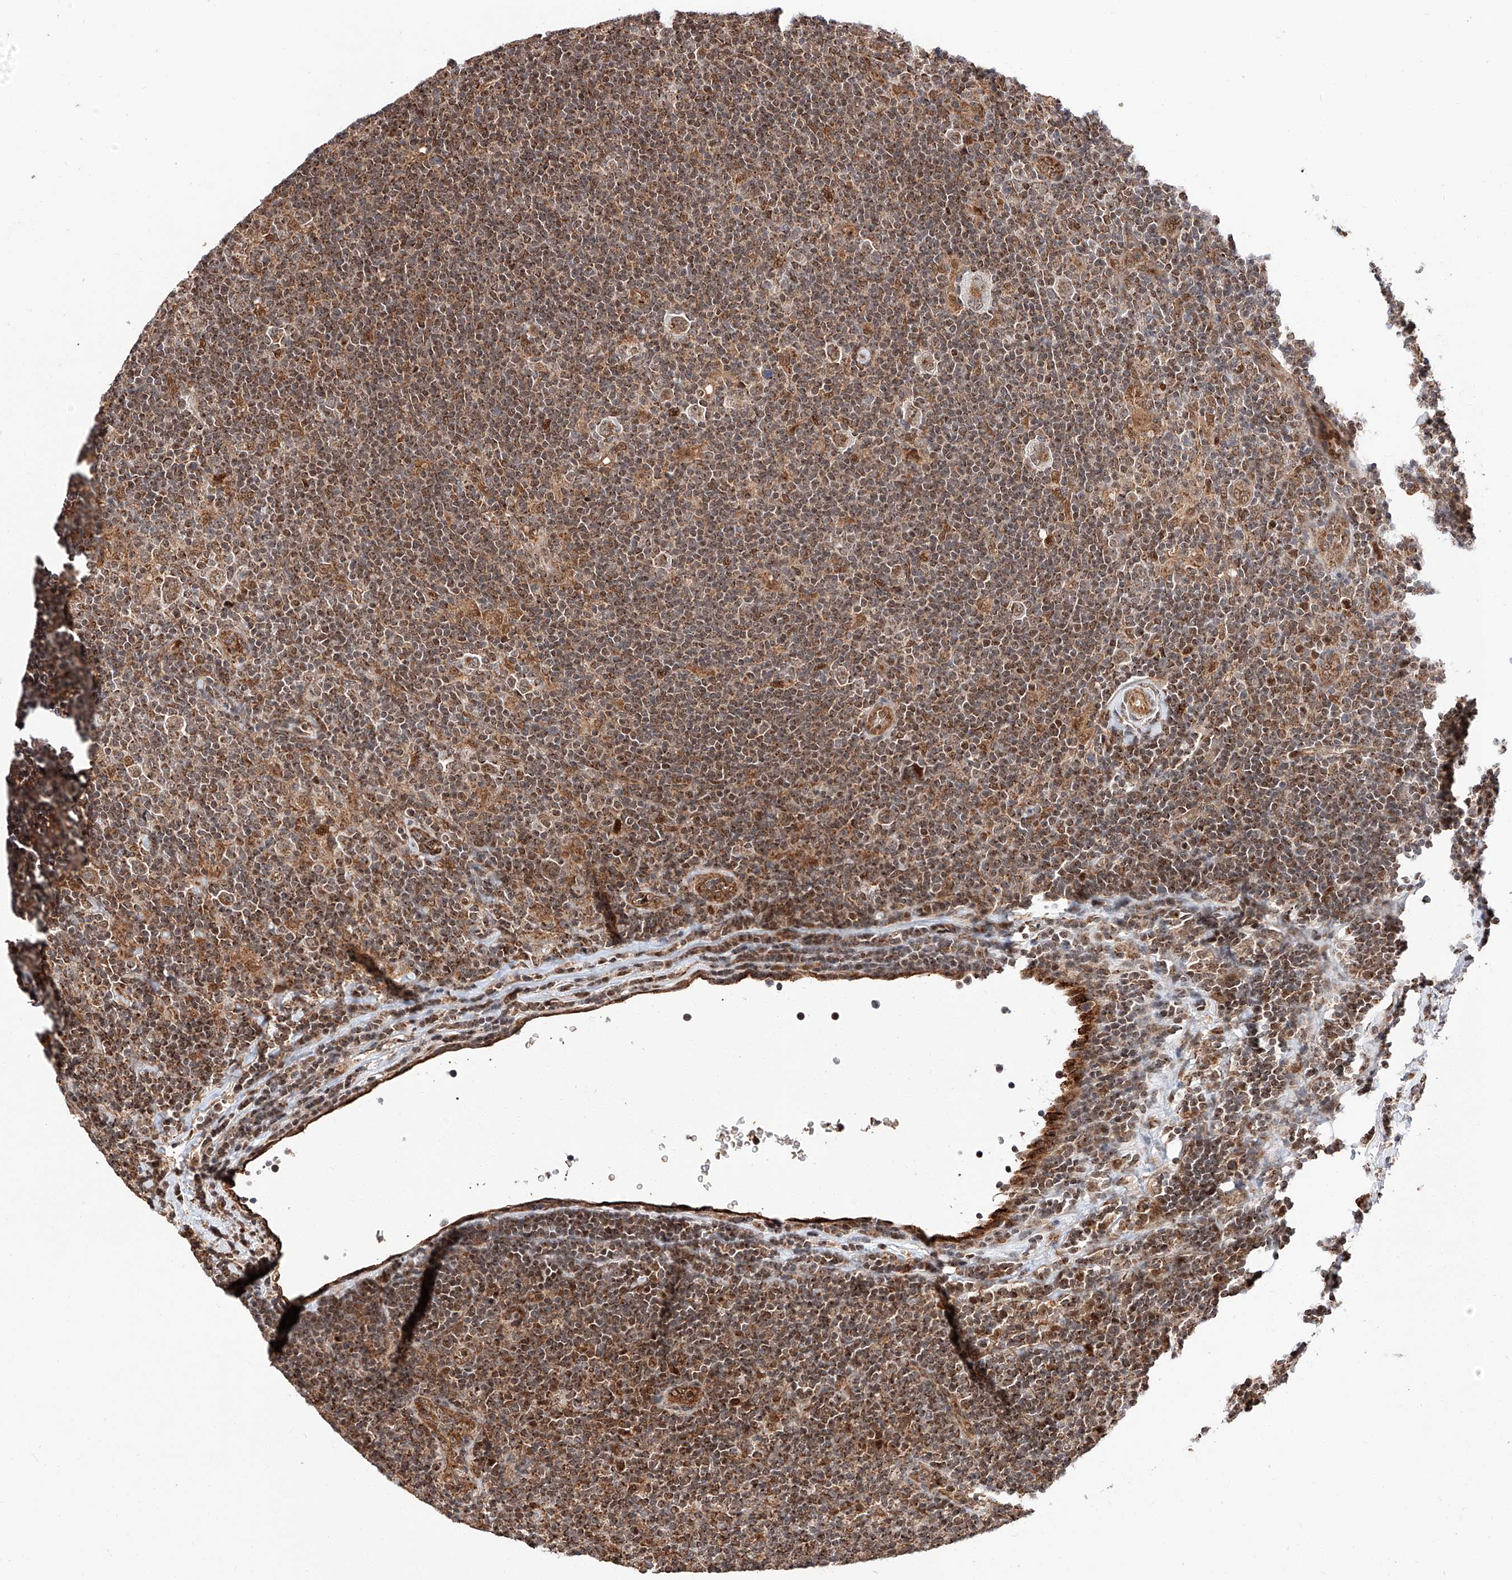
{"staining": {"intensity": "moderate", "quantity": ">75%", "location": "cytoplasmic/membranous,nuclear"}, "tissue": "lymphoma", "cell_type": "Tumor cells", "image_type": "cancer", "snomed": [{"axis": "morphology", "description": "Hodgkin's disease, NOS"}, {"axis": "topography", "description": "Lymph node"}], "caption": "The immunohistochemical stain shows moderate cytoplasmic/membranous and nuclear positivity in tumor cells of Hodgkin's disease tissue.", "gene": "THTPA", "patient": {"sex": "female", "age": 57}}